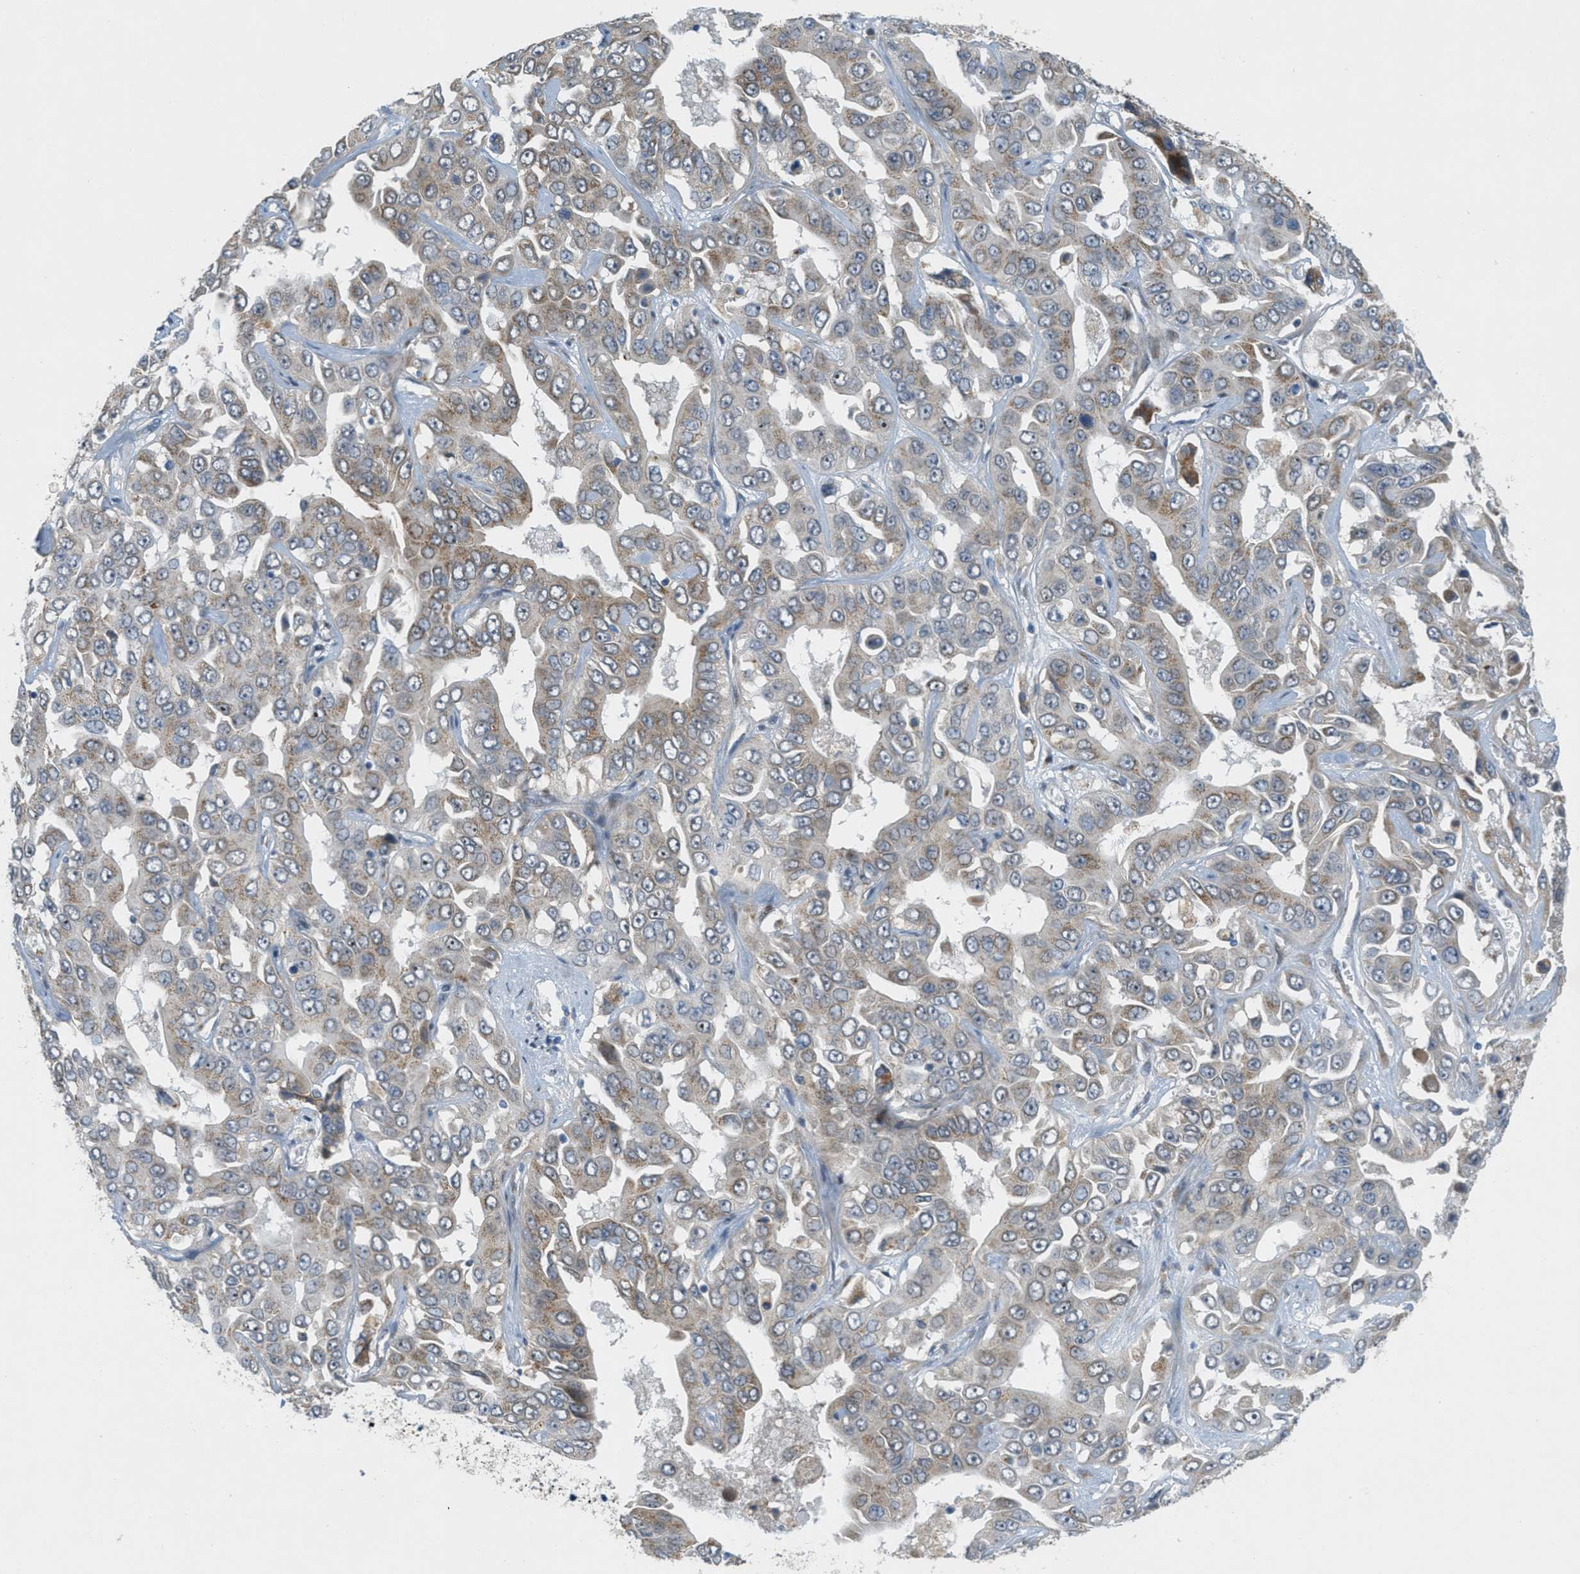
{"staining": {"intensity": "weak", "quantity": ">75%", "location": "cytoplasmic/membranous"}, "tissue": "liver cancer", "cell_type": "Tumor cells", "image_type": "cancer", "snomed": [{"axis": "morphology", "description": "Cholangiocarcinoma"}, {"axis": "topography", "description": "Liver"}], "caption": "DAB (3,3'-diaminobenzidine) immunohistochemical staining of cholangiocarcinoma (liver) displays weak cytoplasmic/membranous protein staining in approximately >75% of tumor cells. (IHC, brightfield microscopy, high magnification).", "gene": "ZFPL1", "patient": {"sex": "female", "age": 52}}